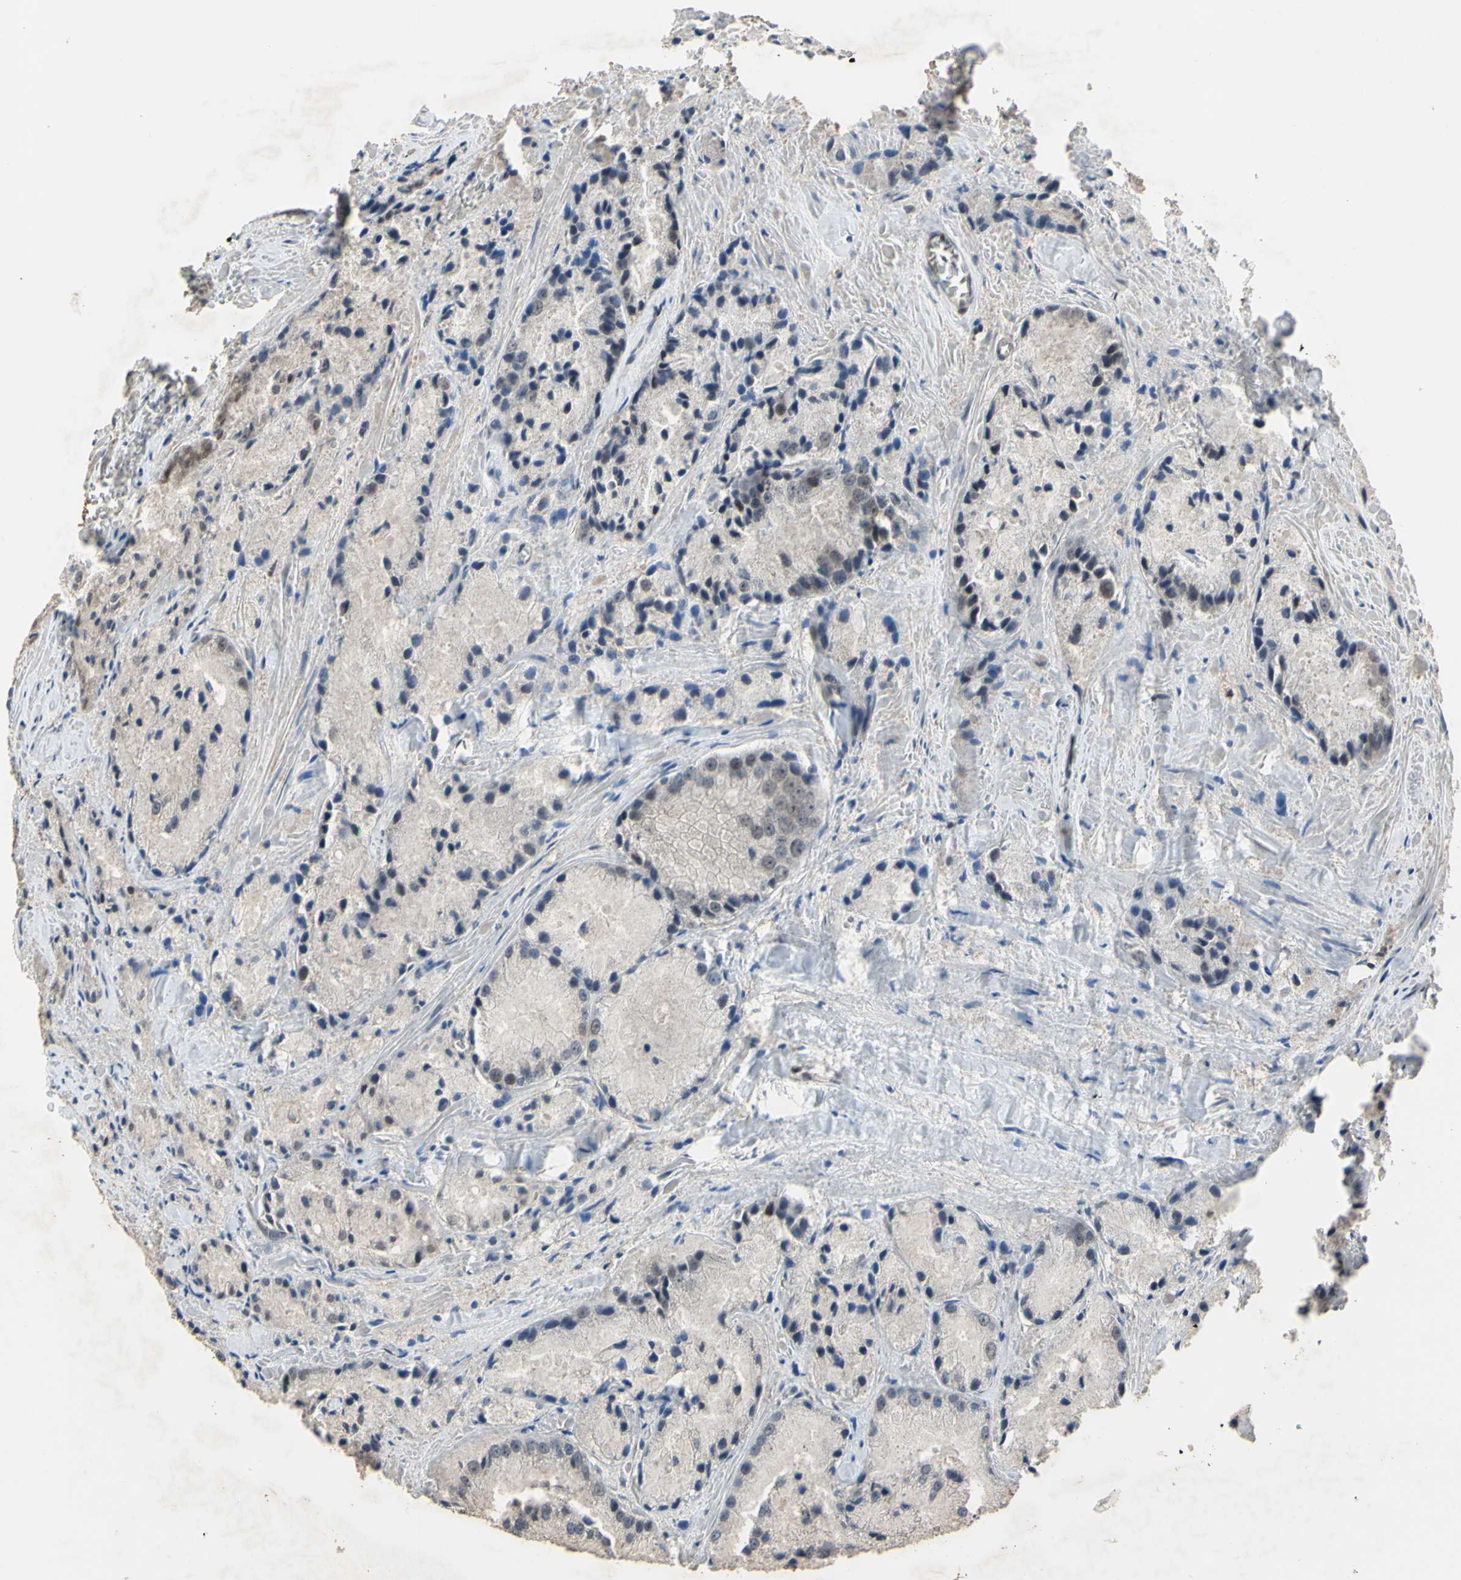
{"staining": {"intensity": "weak", "quantity": "<25%", "location": "nuclear"}, "tissue": "prostate cancer", "cell_type": "Tumor cells", "image_type": "cancer", "snomed": [{"axis": "morphology", "description": "Adenocarcinoma, Low grade"}, {"axis": "topography", "description": "Prostate"}], "caption": "Tumor cells show no significant protein staining in prostate cancer (adenocarcinoma (low-grade)). (Brightfield microscopy of DAB IHC at high magnification).", "gene": "ZNF174", "patient": {"sex": "male", "age": 64}}